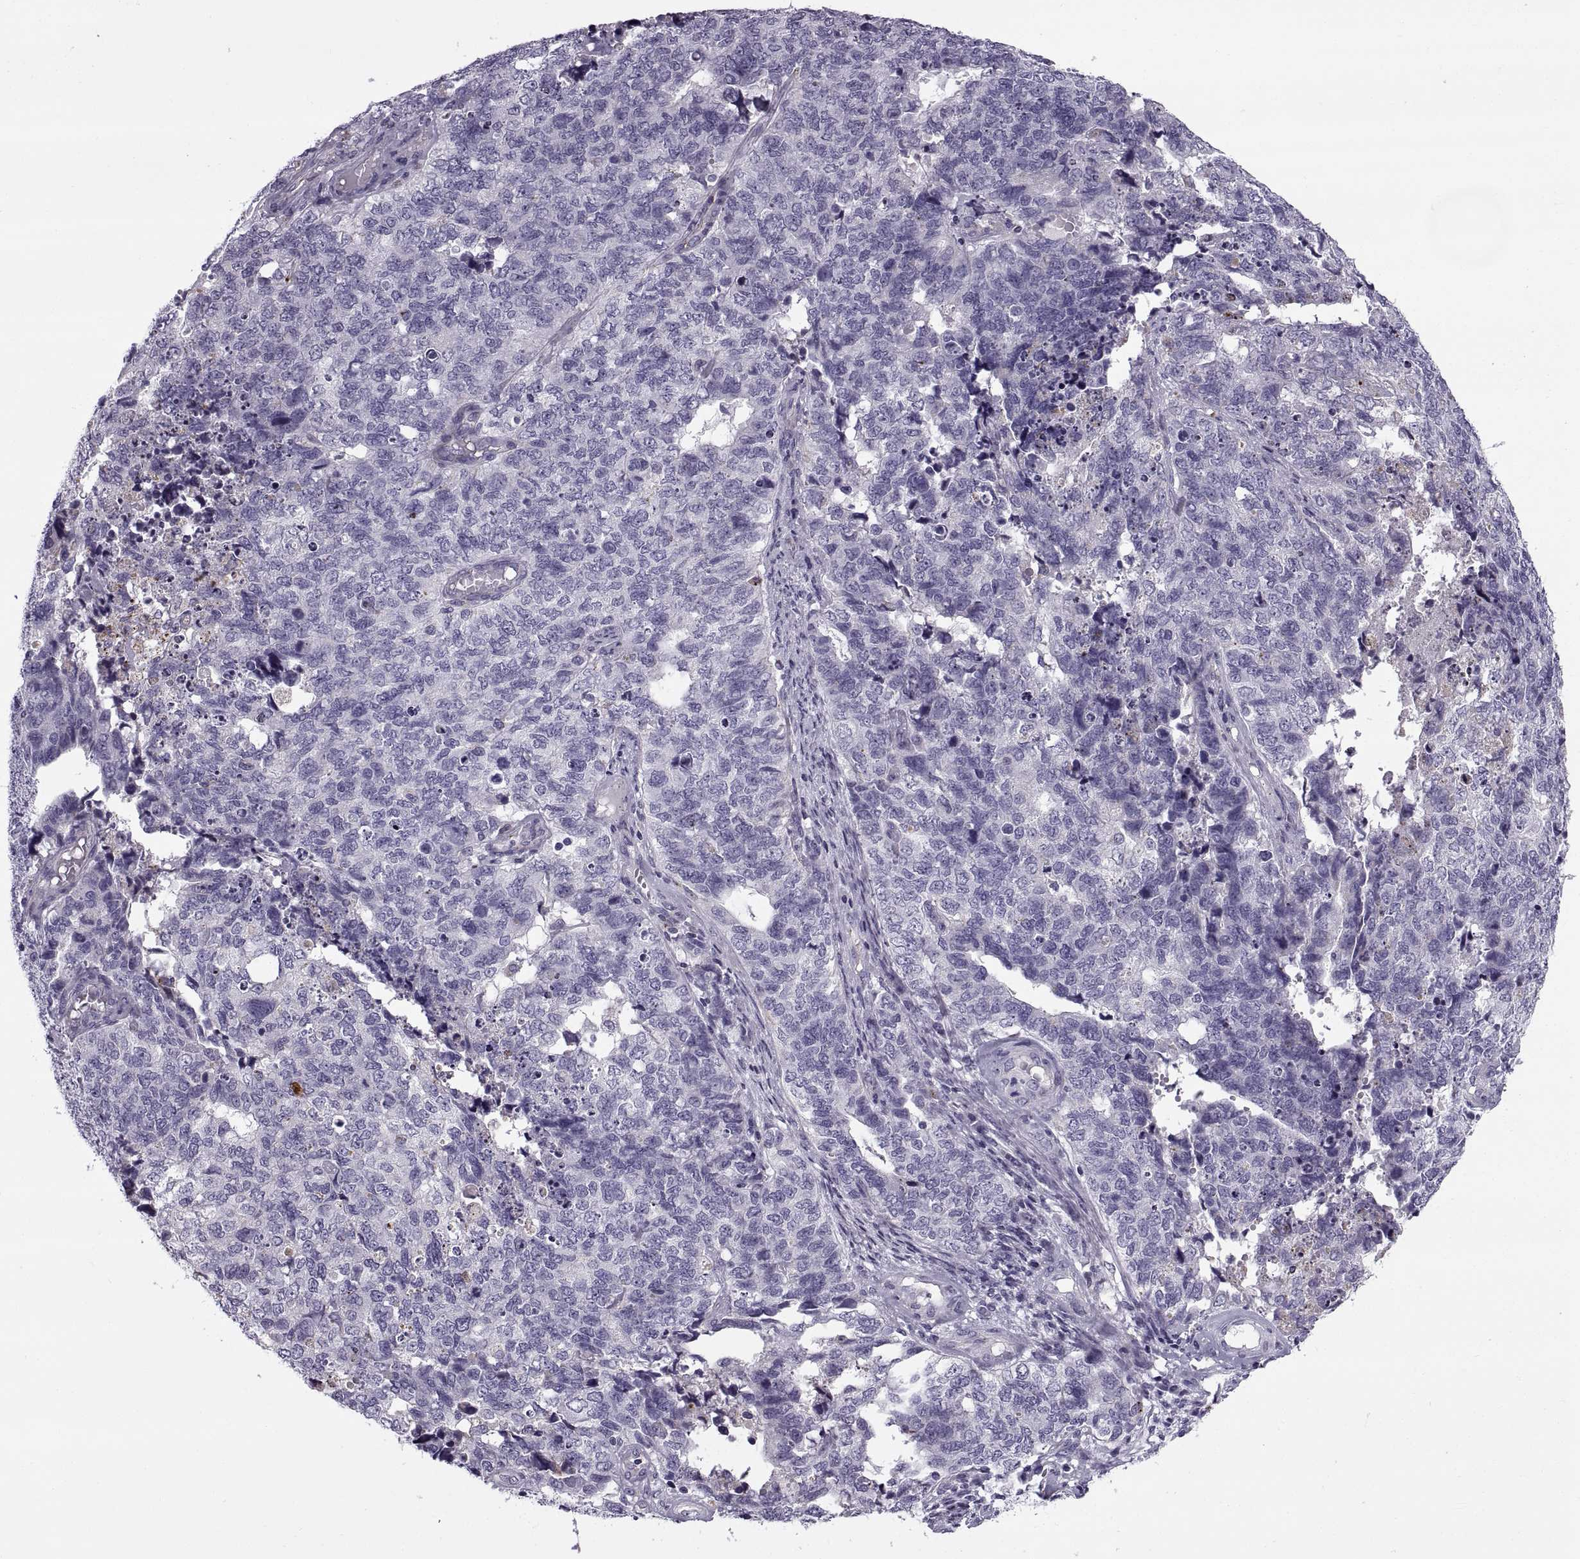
{"staining": {"intensity": "negative", "quantity": "none", "location": "none"}, "tissue": "cervical cancer", "cell_type": "Tumor cells", "image_type": "cancer", "snomed": [{"axis": "morphology", "description": "Squamous cell carcinoma, NOS"}, {"axis": "topography", "description": "Cervix"}], "caption": "DAB immunohistochemical staining of human cervical squamous cell carcinoma exhibits no significant positivity in tumor cells.", "gene": "CALCR", "patient": {"sex": "female", "age": 63}}